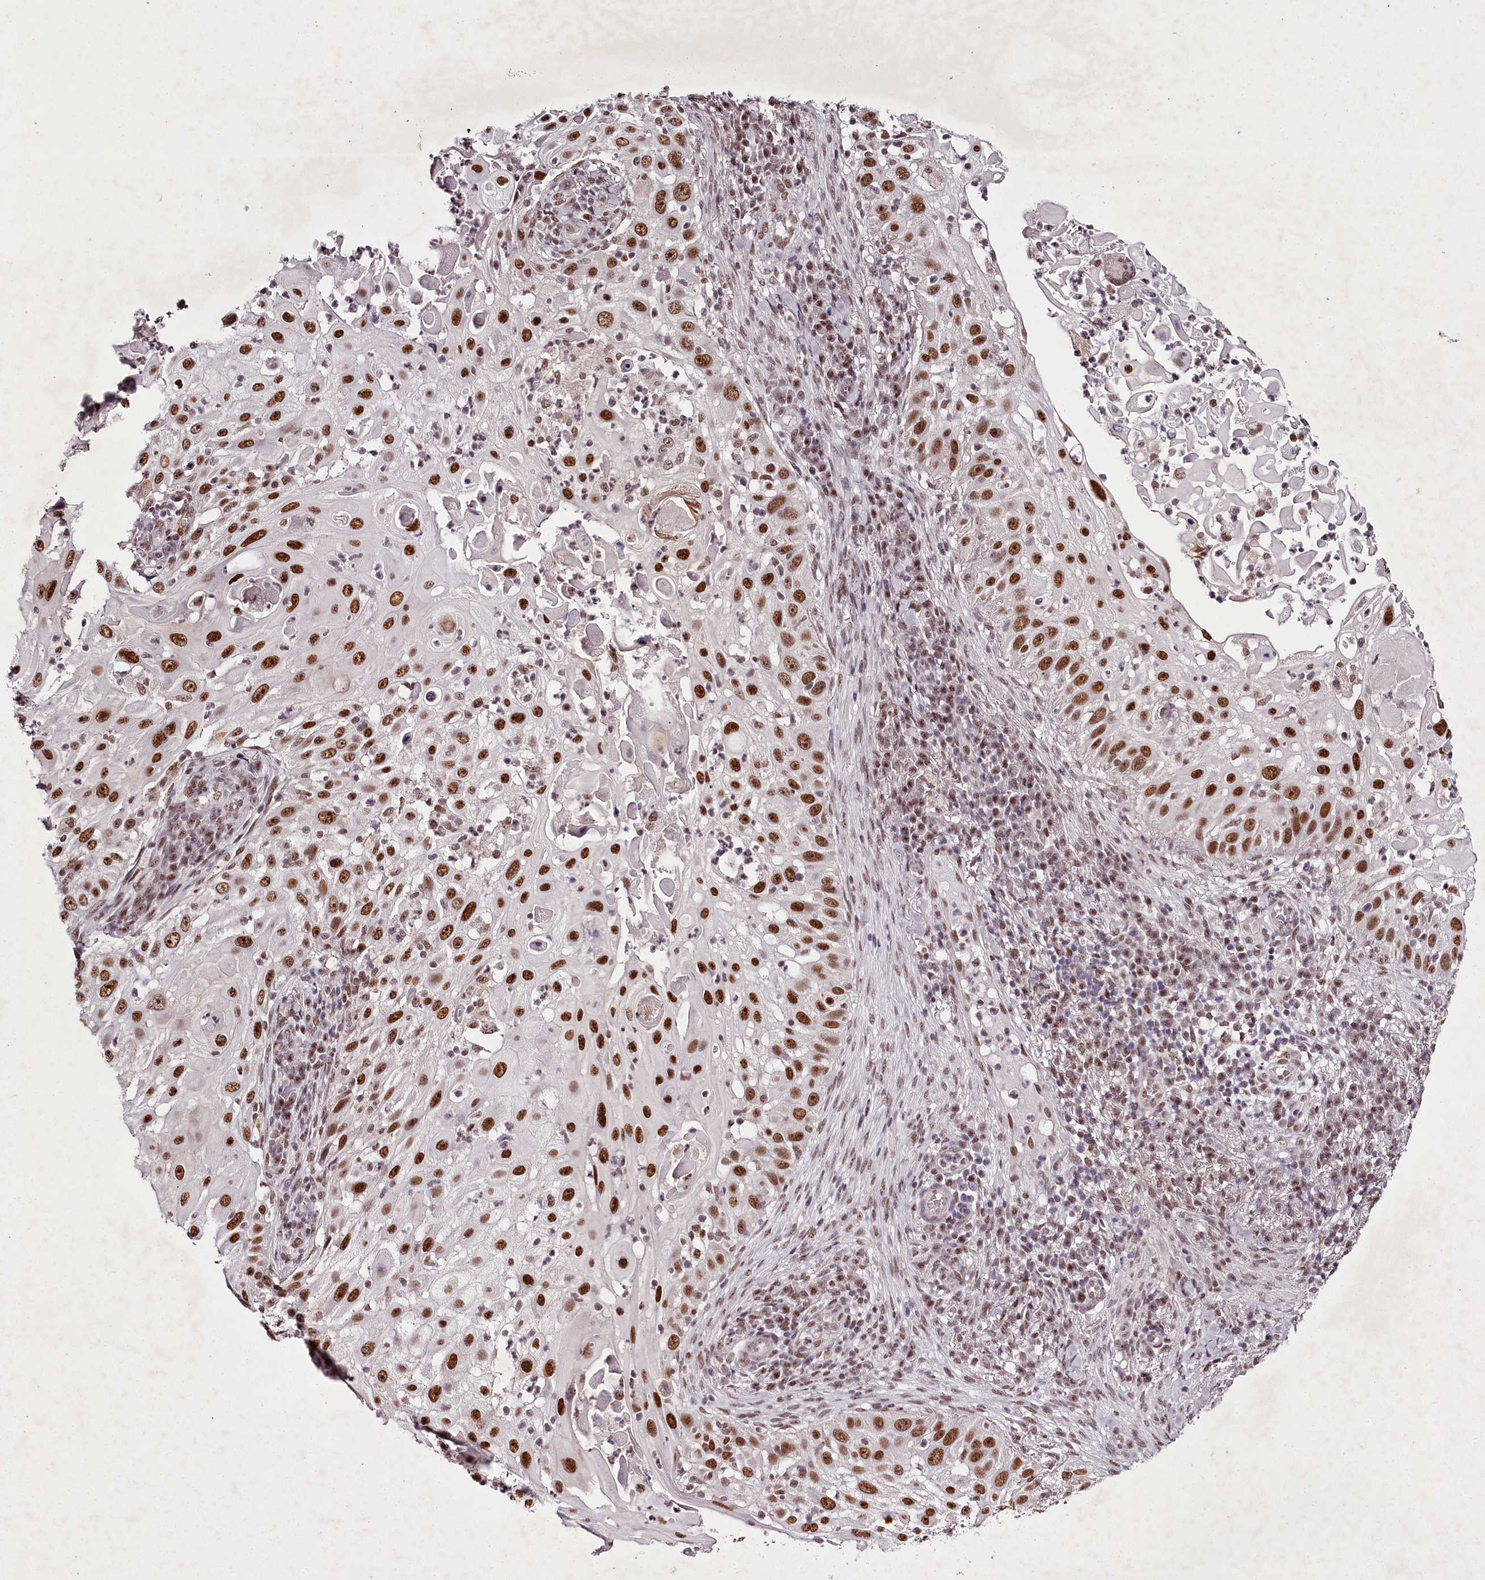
{"staining": {"intensity": "strong", "quantity": ">75%", "location": "nuclear"}, "tissue": "skin cancer", "cell_type": "Tumor cells", "image_type": "cancer", "snomed": [{"axis": "morphology", "description": "Squamous cell carcinoma, NOS"}, {"axis": "topography", "description": "Skin"}], "caption": "Tumor cells display high levels of strong nuclear positivity in about >75% of cells in human squamous cell carcinoma (skin).", "gene": "PSPC1", "patient": {"sex": "female", "age": 44}}